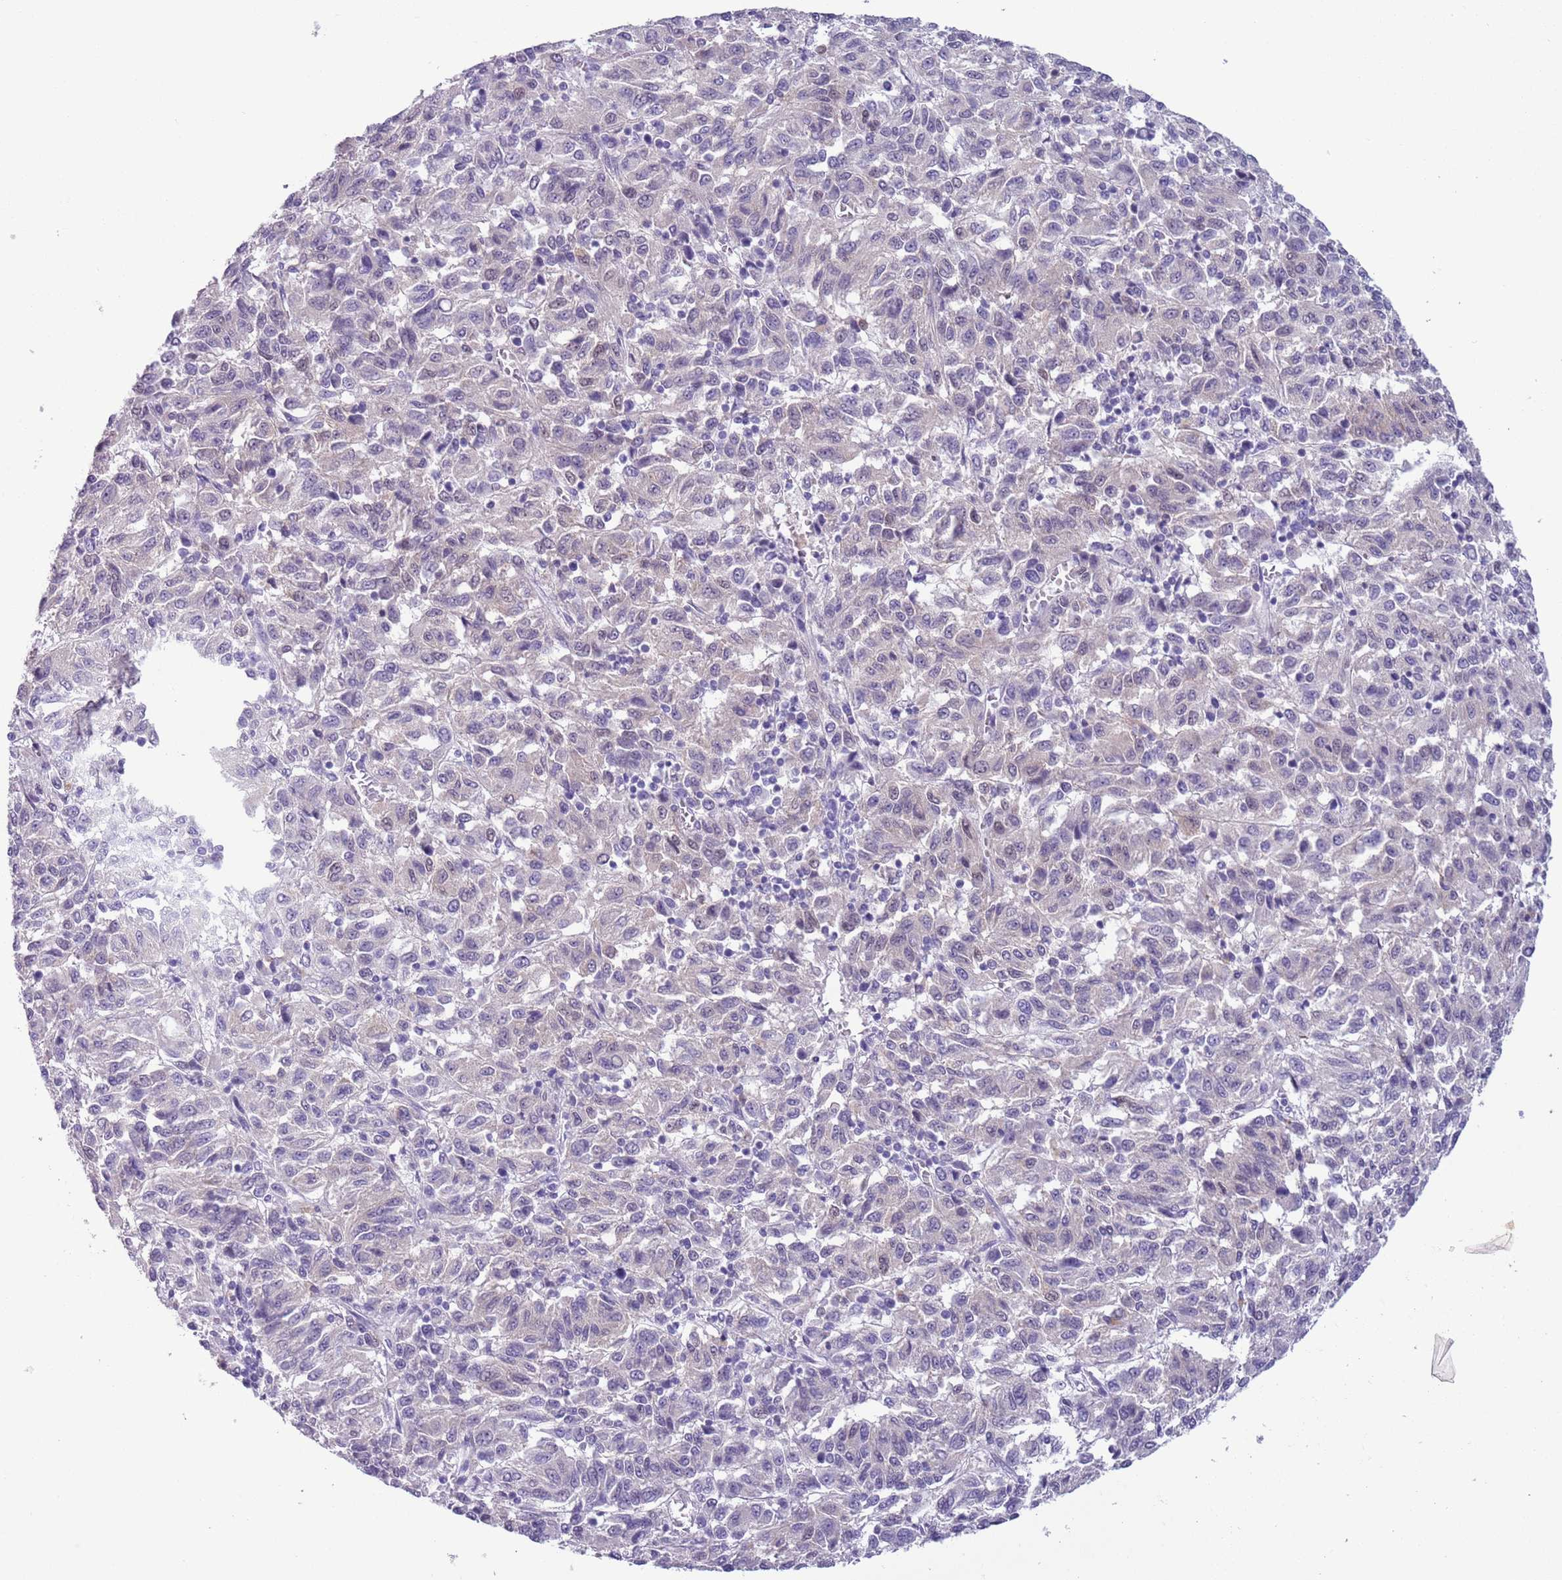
{"staining": {"intensity": "negative", "quantity": "none", "location": "none"}, "tissue": "melanoma", "cell_type": "Tumor cells", "image_type": "cancer", "snomed": [{"axis": "morphology", "description": "Malignant melanoma, Metastatic site"}, {"axis": "topography", "description": "Lung"}], "caption": "Tumor cells show no significant protein positivity in malignant melanoma (metastatic site). The staining was performed using DAB (3,3'-diaminobenzidine) to visualize the protein expression in brown, while the nuclei were stained in blue with hematoxylin (Magnification: 20x).", "gene": "PFKFB2", "patient": {"sex": "male", "age": 64}}